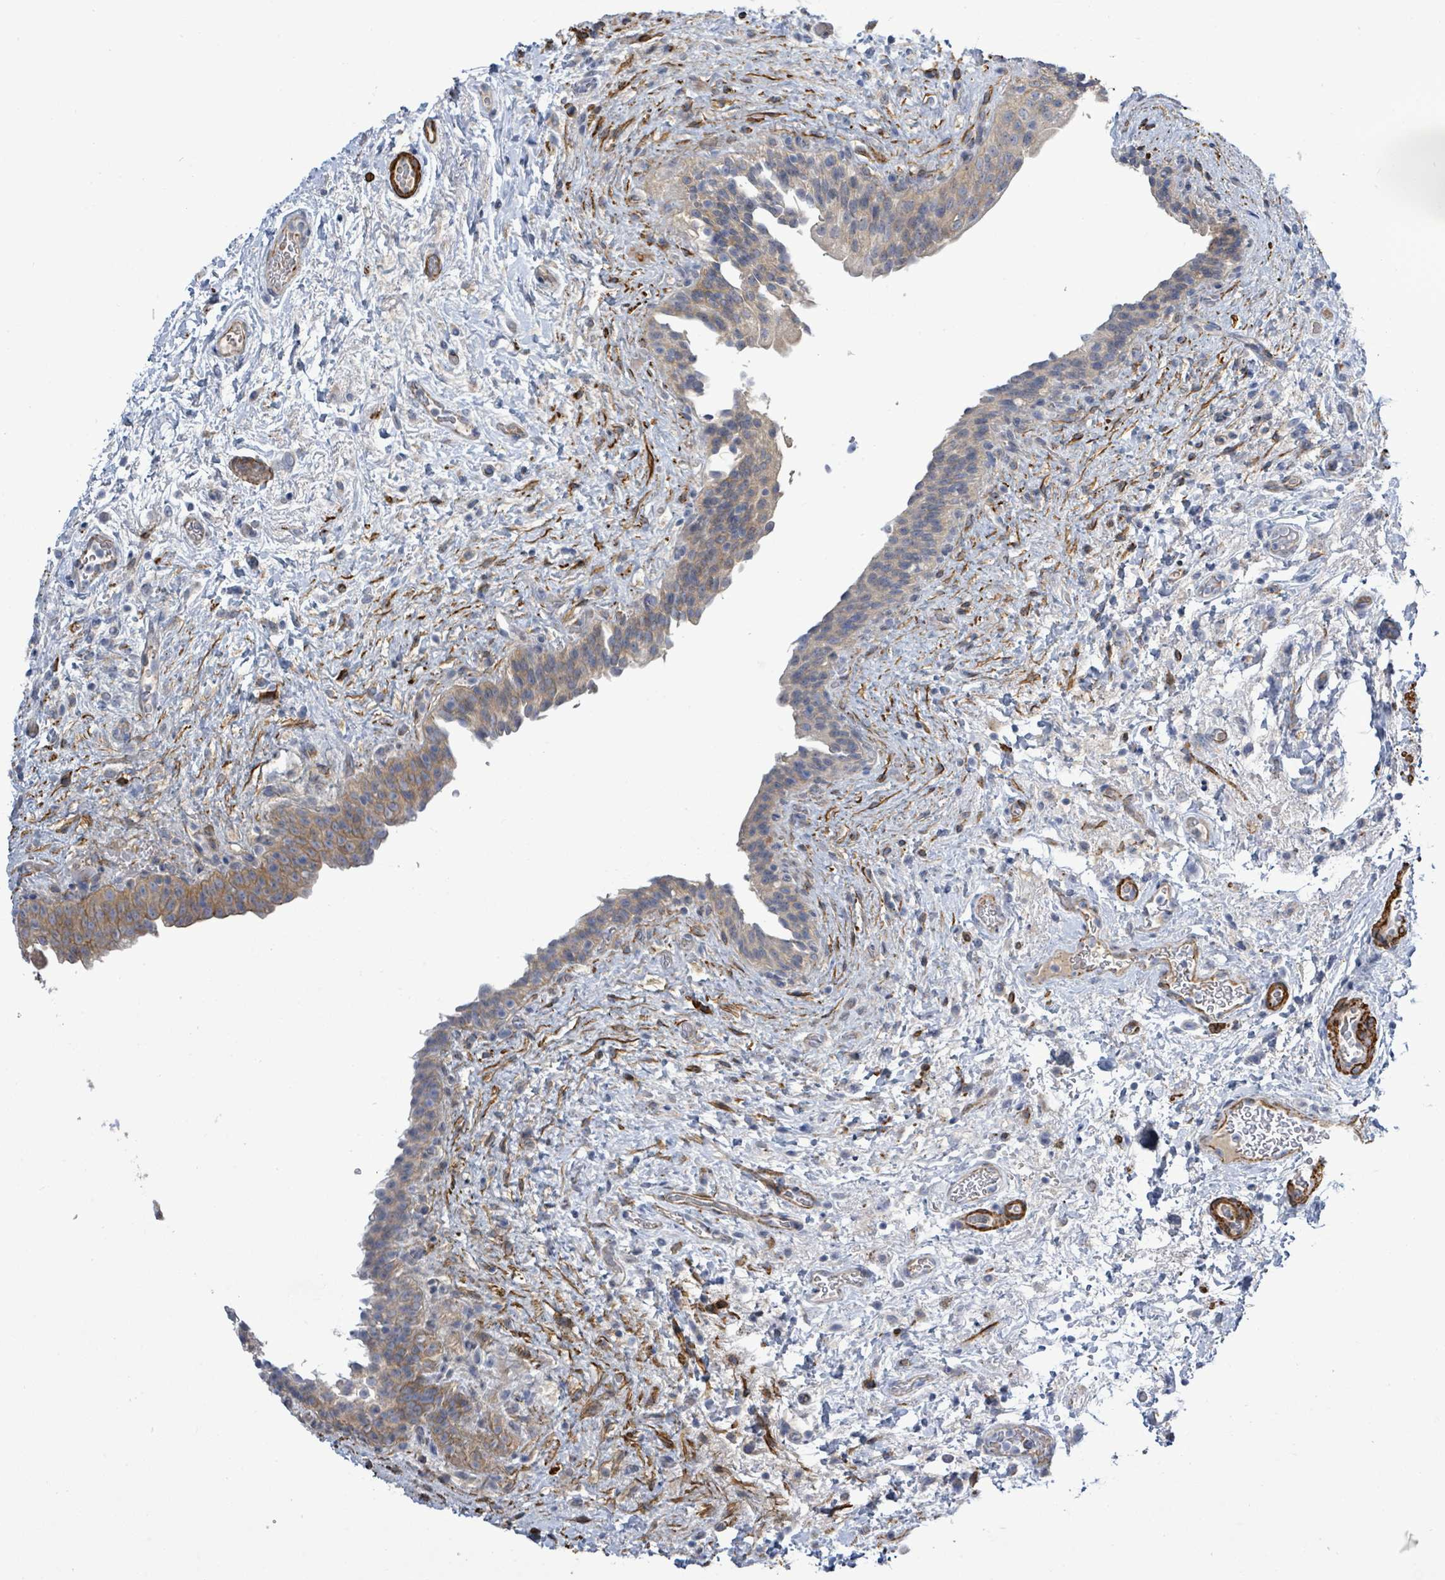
{"staining": {"intensity": "moderate", "quantity": "<25%", "location": "cytoplasmic/membranous"}, "tissue": "urinary bladder", "cell_type": "Urothelial cells", "image_type": "normal", "snomed": [{"axis": "morphology", "description": "Normal tissue, NOS"}, {"axis": "topography", "description": "Urinary bladder"}], "caption": "Human urinary bladder stained with a brown dye exhibits moderate cytoplasmic/membranous positive staining in about <25% of urothelial cells.", "gene": "DMRTC1B", "patient": {"sex": "male", "age": 69}}